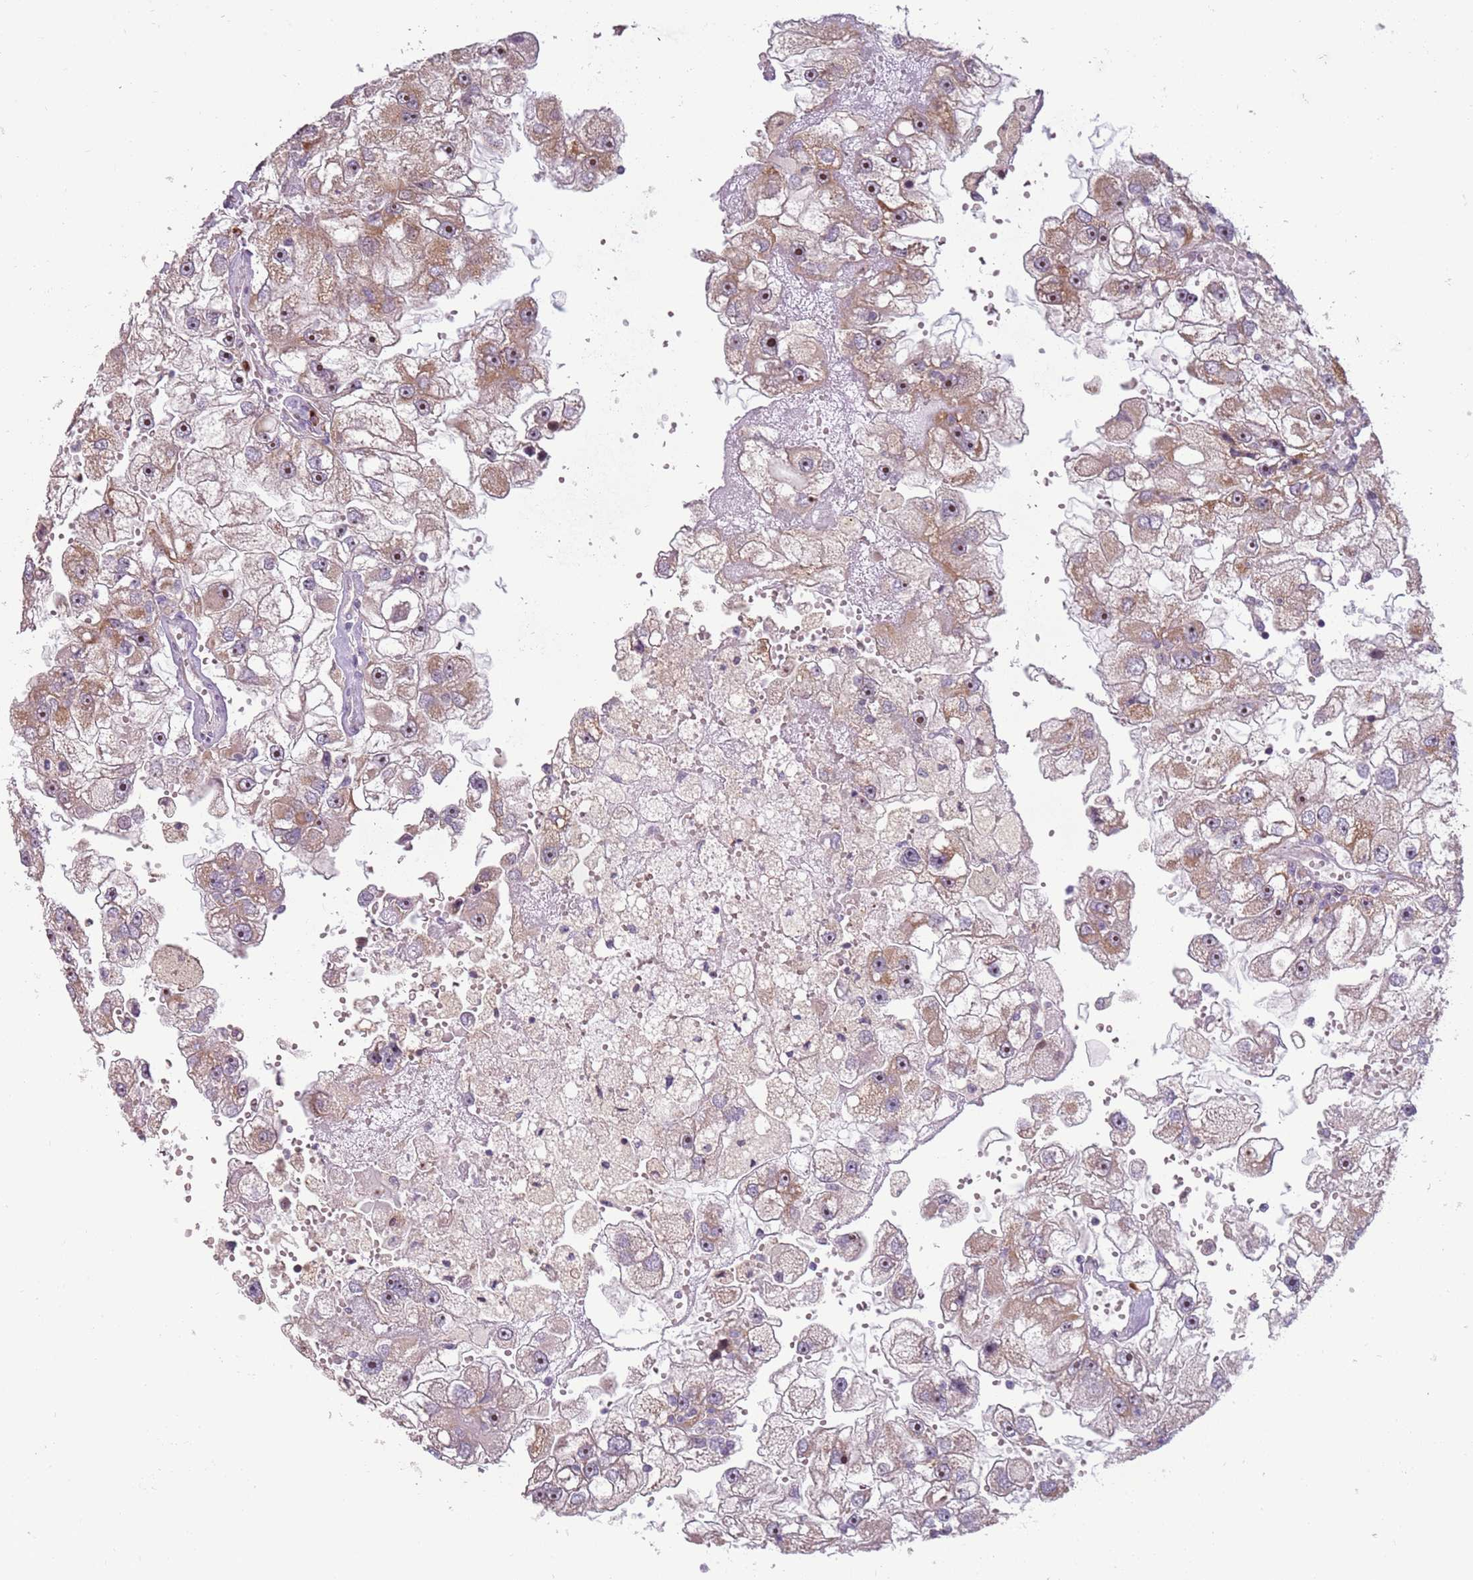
{"staining": {"intensity": "moderate", "quantity": ">75%", "location": "cytoplasmic/membranous,nuclear"}, "tissue": "renal cancer", "cell_type": "Tumor cells", "image_type": "cancer", "snomed": [{"axis": "morphology", "description": "Adenocarcinoma, NOS"}, {"axis": "topography", "description": "Kidney"}], "caption": "Tumor cells reveal medium levels of moderate cytoplasmic/membranous and nuclear expression in approximately >75% of cells in renal cancer (adenocarcinoma).", "gene": "UCMA", "patient": {"sex": "male", "age": 63}}